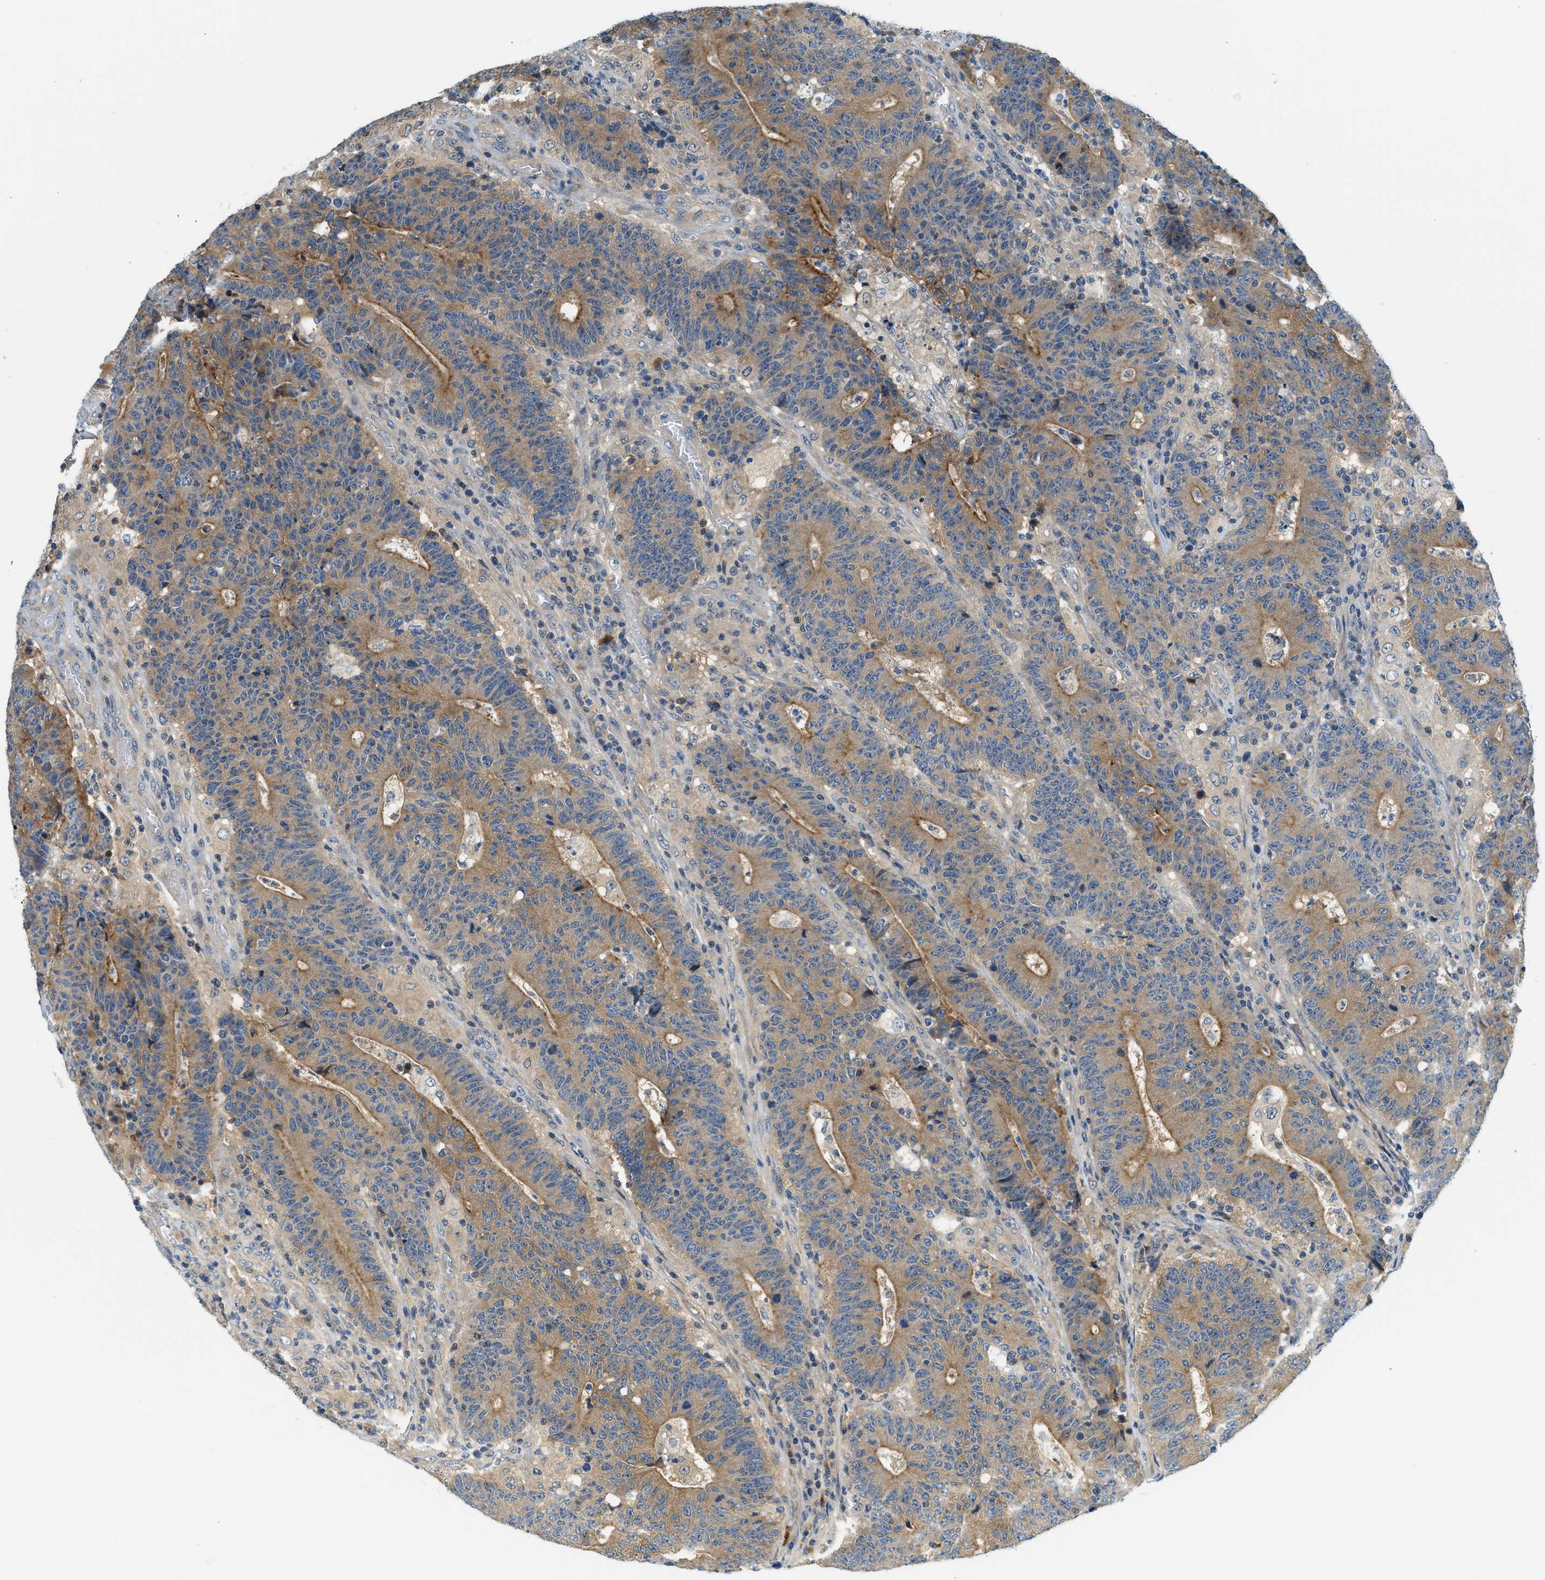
{"staining": {"intensity": "moderate", "quantity": ">75%", "location": "cytoplasmic/membranous"}, "tissue": "colorectal cancer", "cell_type": "Tumor cells", "image_type": "cancer", "snomed": [{"axis": "morphology", "description": "Normal tissue, NOS"}, {"axis": "morphology", "description": "Adenocarcinoma, NOS"}, {"axis": "topography", "description": "Colon"}], "caption": "The photomicrograph reveals a brown stain indicating the presence of a protein in the cytoplasmic/membranous of tumor cells in colorectal cancer.", "gene": "KCNK1", "patient": {"sex": "female", "age": 75}}